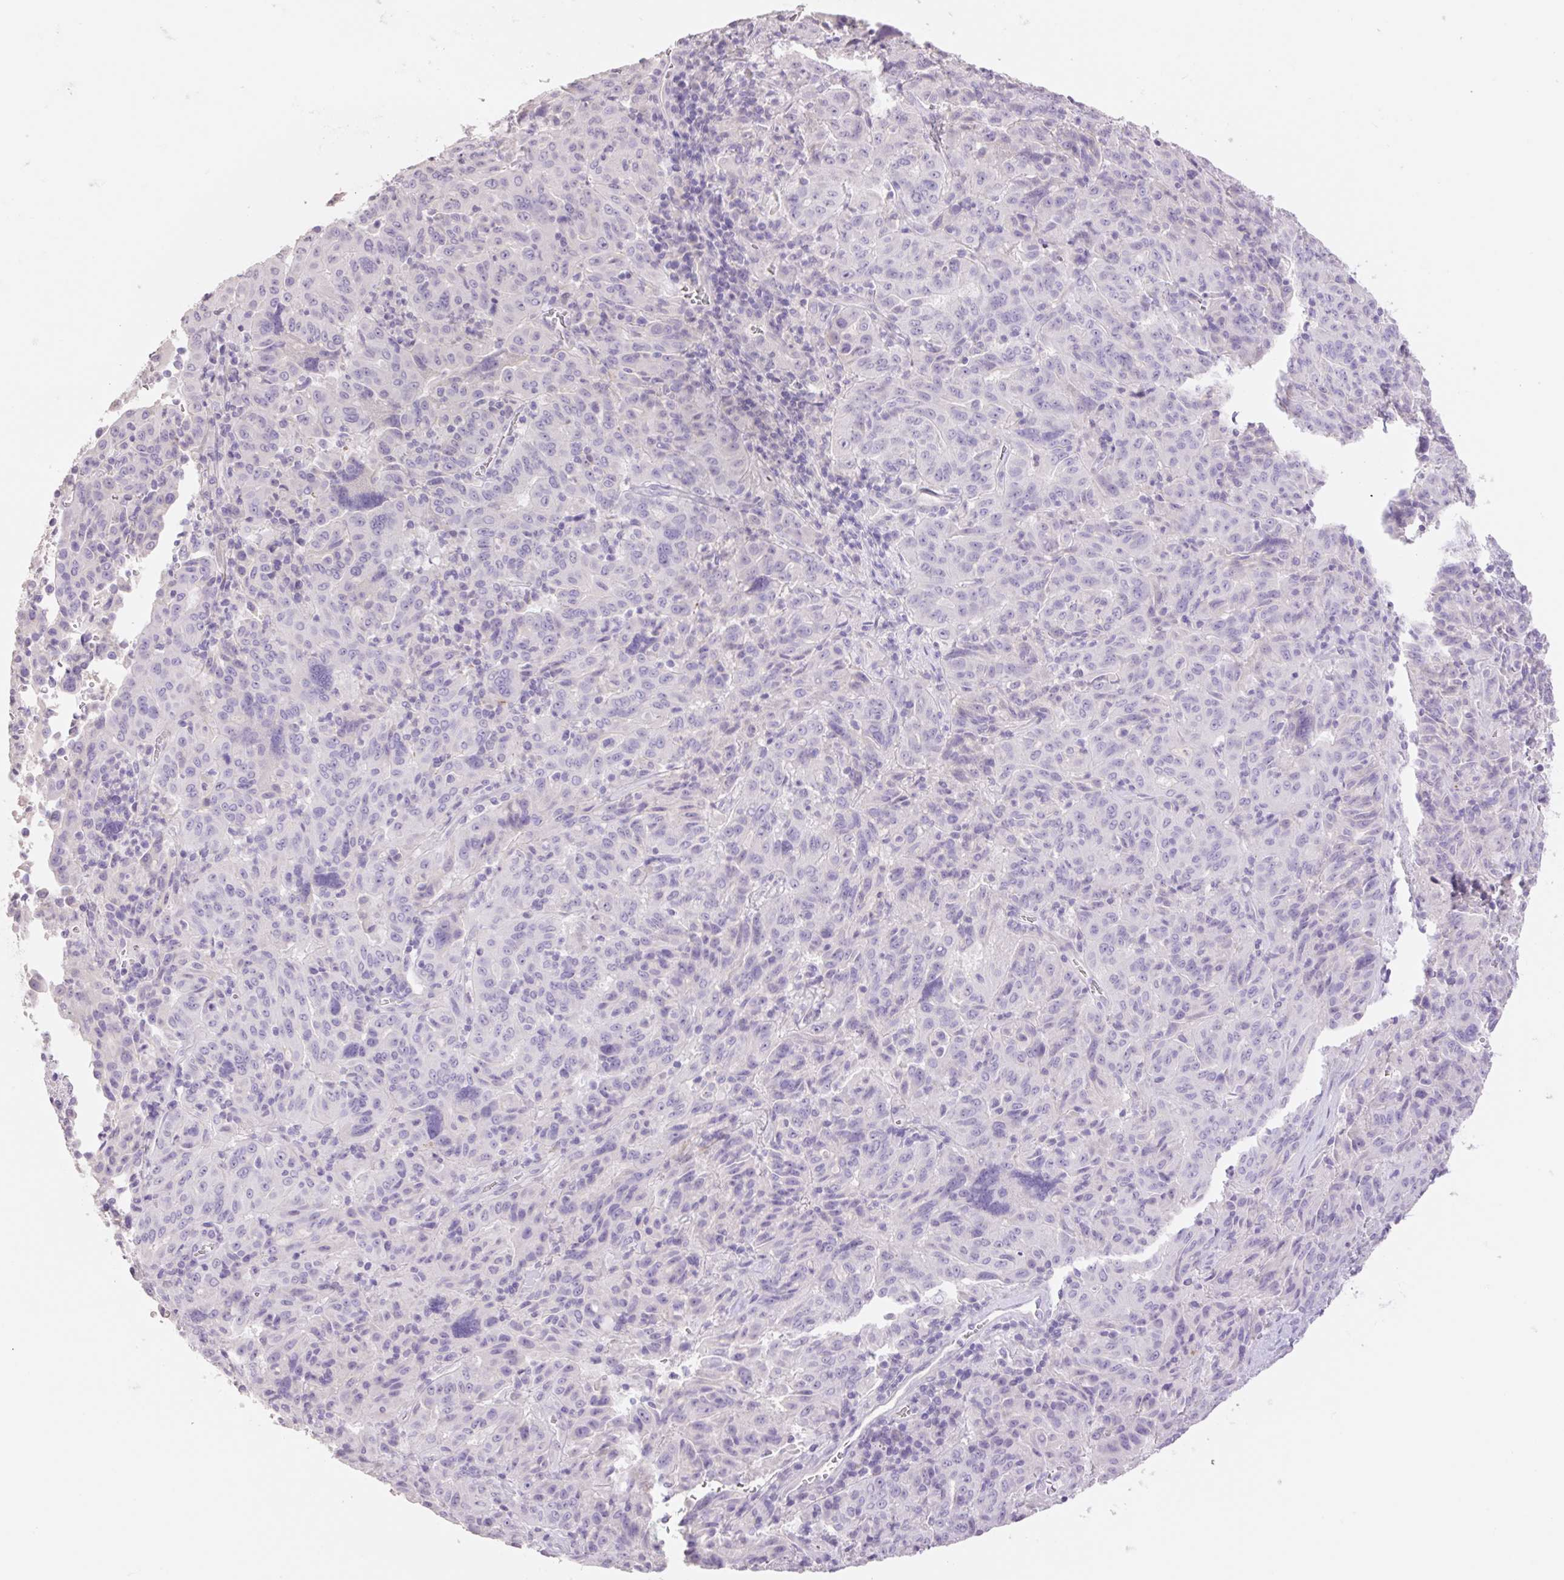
{"staining": {"intensity": "negative", "quantity": "none", "location": "none"}, "tissue": "pancreatic cancer", "cell_type": "Tumor cells", "image_type": "cancer", "snomed": [{"axis": "morphology", "description": "Adenocarcinoma, NOS"}, {"axis": "topography", "description": "Pancreas"}], "caption": "Immunohistochemistry (IHC) histopathology image of human pancreatic adenocarcinoma stained for a protein (brown), which exhibits no positivity in tumor cells.", "gene": "HCRTR2", "patient": {"sex": "male", "age": 63}}